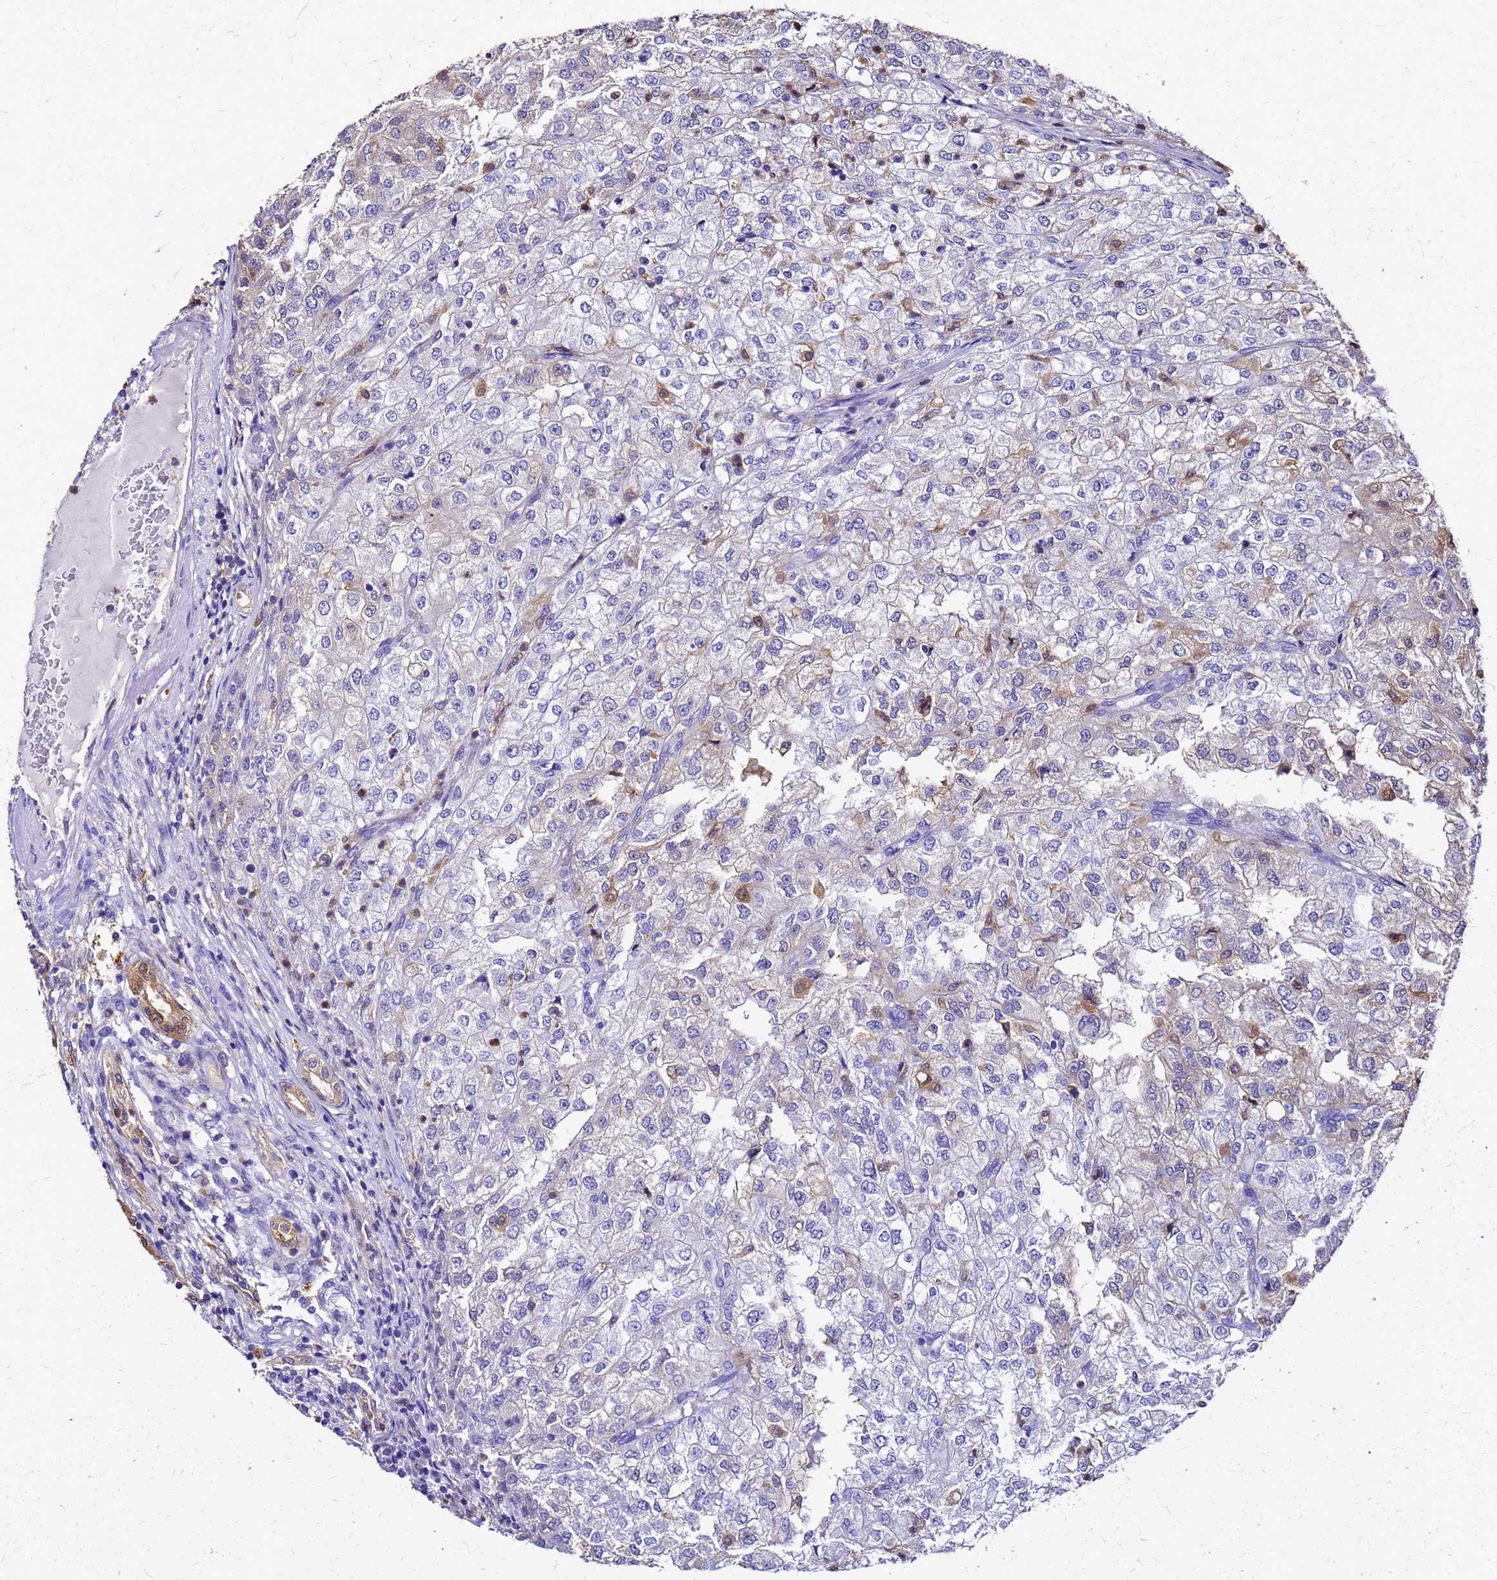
{"staining": {"intensity": "moderate", "quantity": "<25%", "location": "cytoplasmic/membranous"}, "tissue": "renal cancer", "cell_type": "Tumor cells", "image_type": "cancer", "snomed": [{"axis": "morphology", "description": "Adenocarcinoma, NOS"}, {"axis": "topography", "description": "Kidney"}], "caption": "Immunohistochemistry (IHC) staining of renal cancer, which exhibits low levels of moderate cytoplasmic/membranous positivity in approximately <25% of tumor cells indicating moderate cytoplasmic/membranous protein staining. The staining was performed using DAB (3,3'-diaminobenzidine) (brown) for protein detection and nuclei were counterstained in hematoxylin (blue).", "gene": "S100A11", "patient": {"sex": "female", "age": 54}}